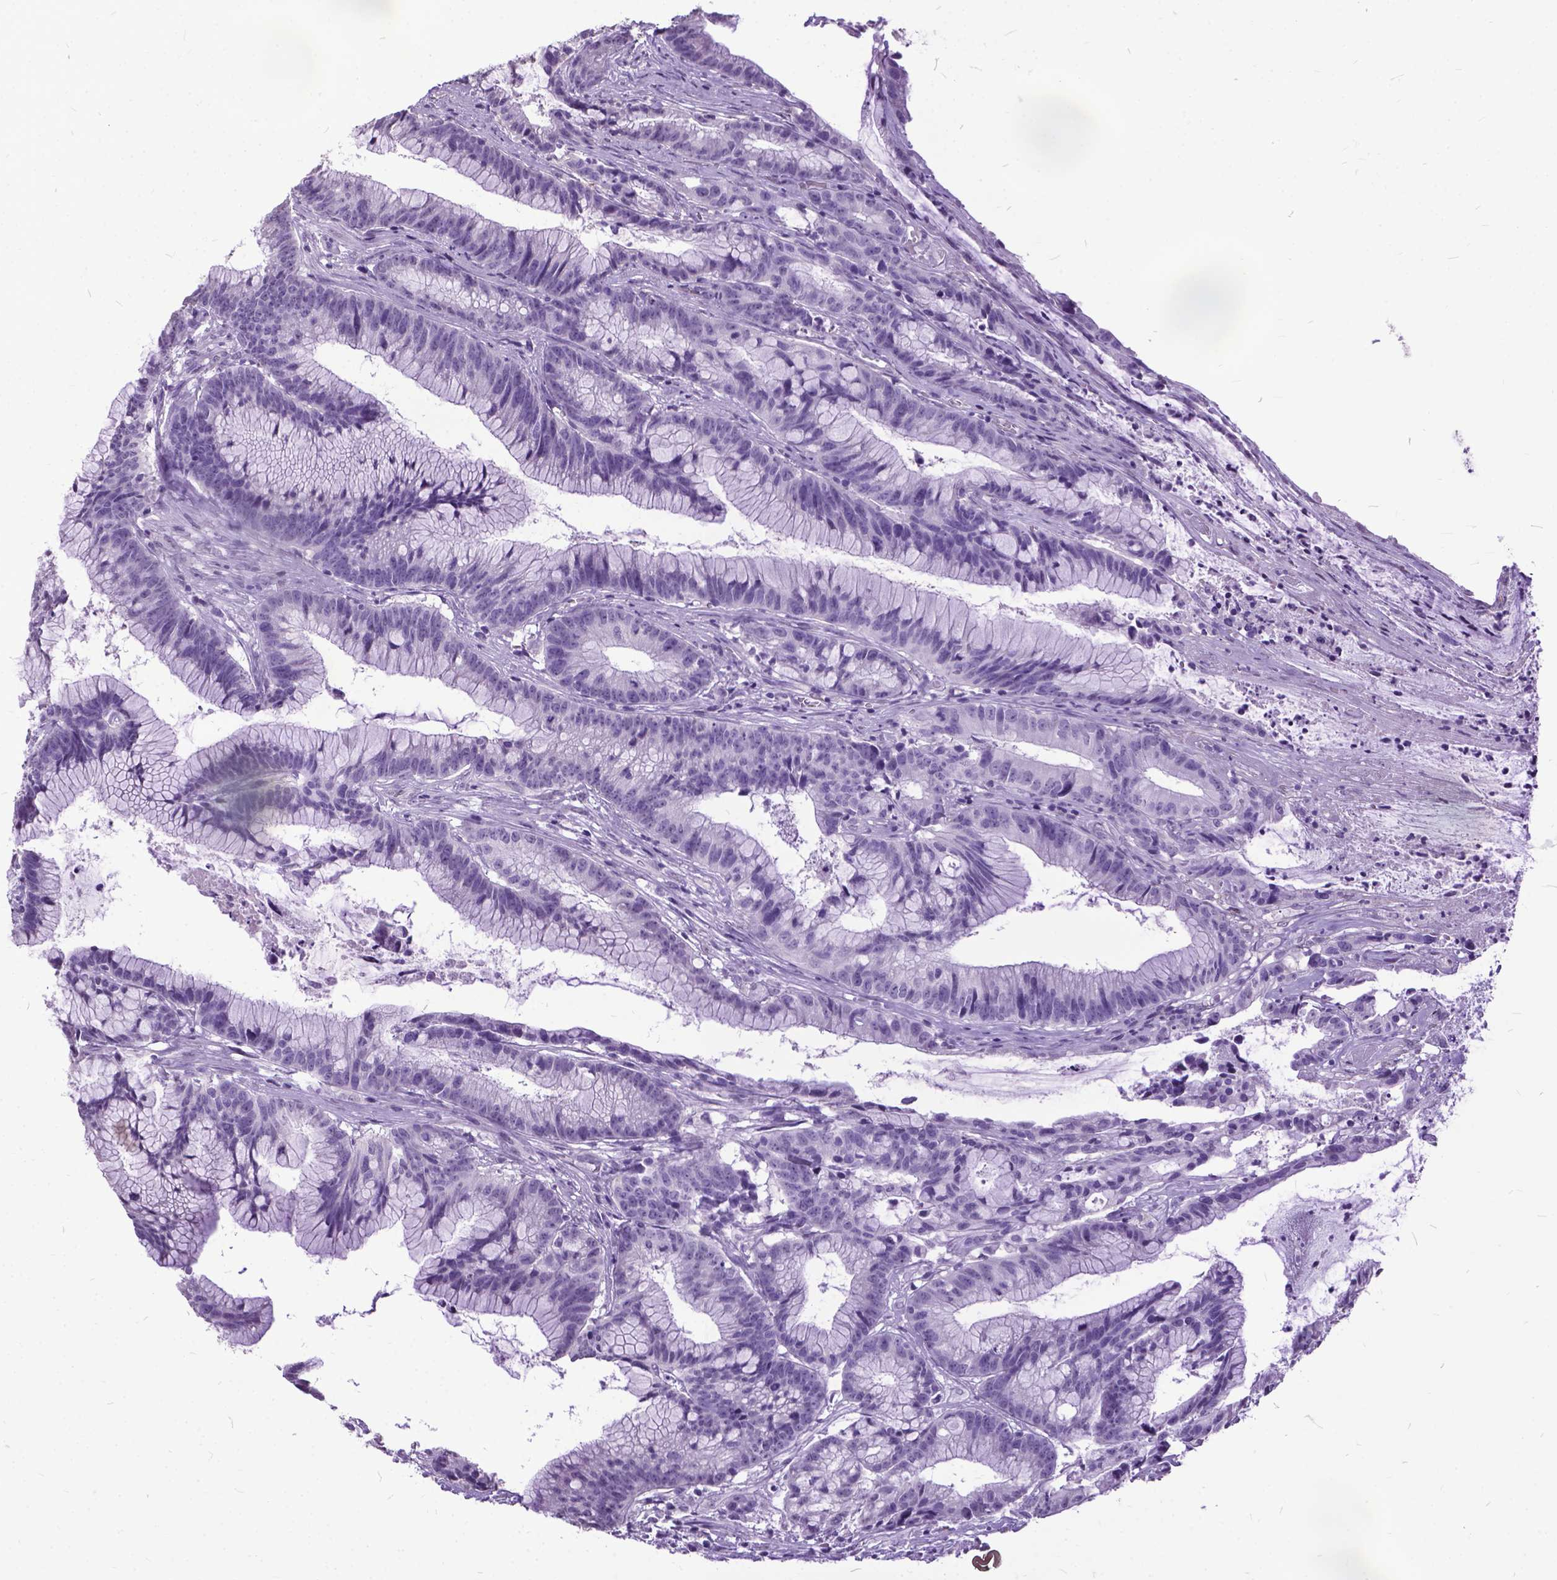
{"staining": {"intensity": "negative", "quantity": "none", "location": "none"}, "tissue": "colorectal cancer", "cell_type": "Tumor cells", "image_type": "cancer", "snomed": [{"axis": "morphology", "description": "Adenocarcinoma, NOS"}, {"axis": "topography", "description": "Colon"}], "caption": "Colorectal adenocarcinoma was stained to show a protein in brown. There is no significant expression in tumor cells.", "gene": "MARCHF10", "patient": {"sex": "female", "age": 78}}